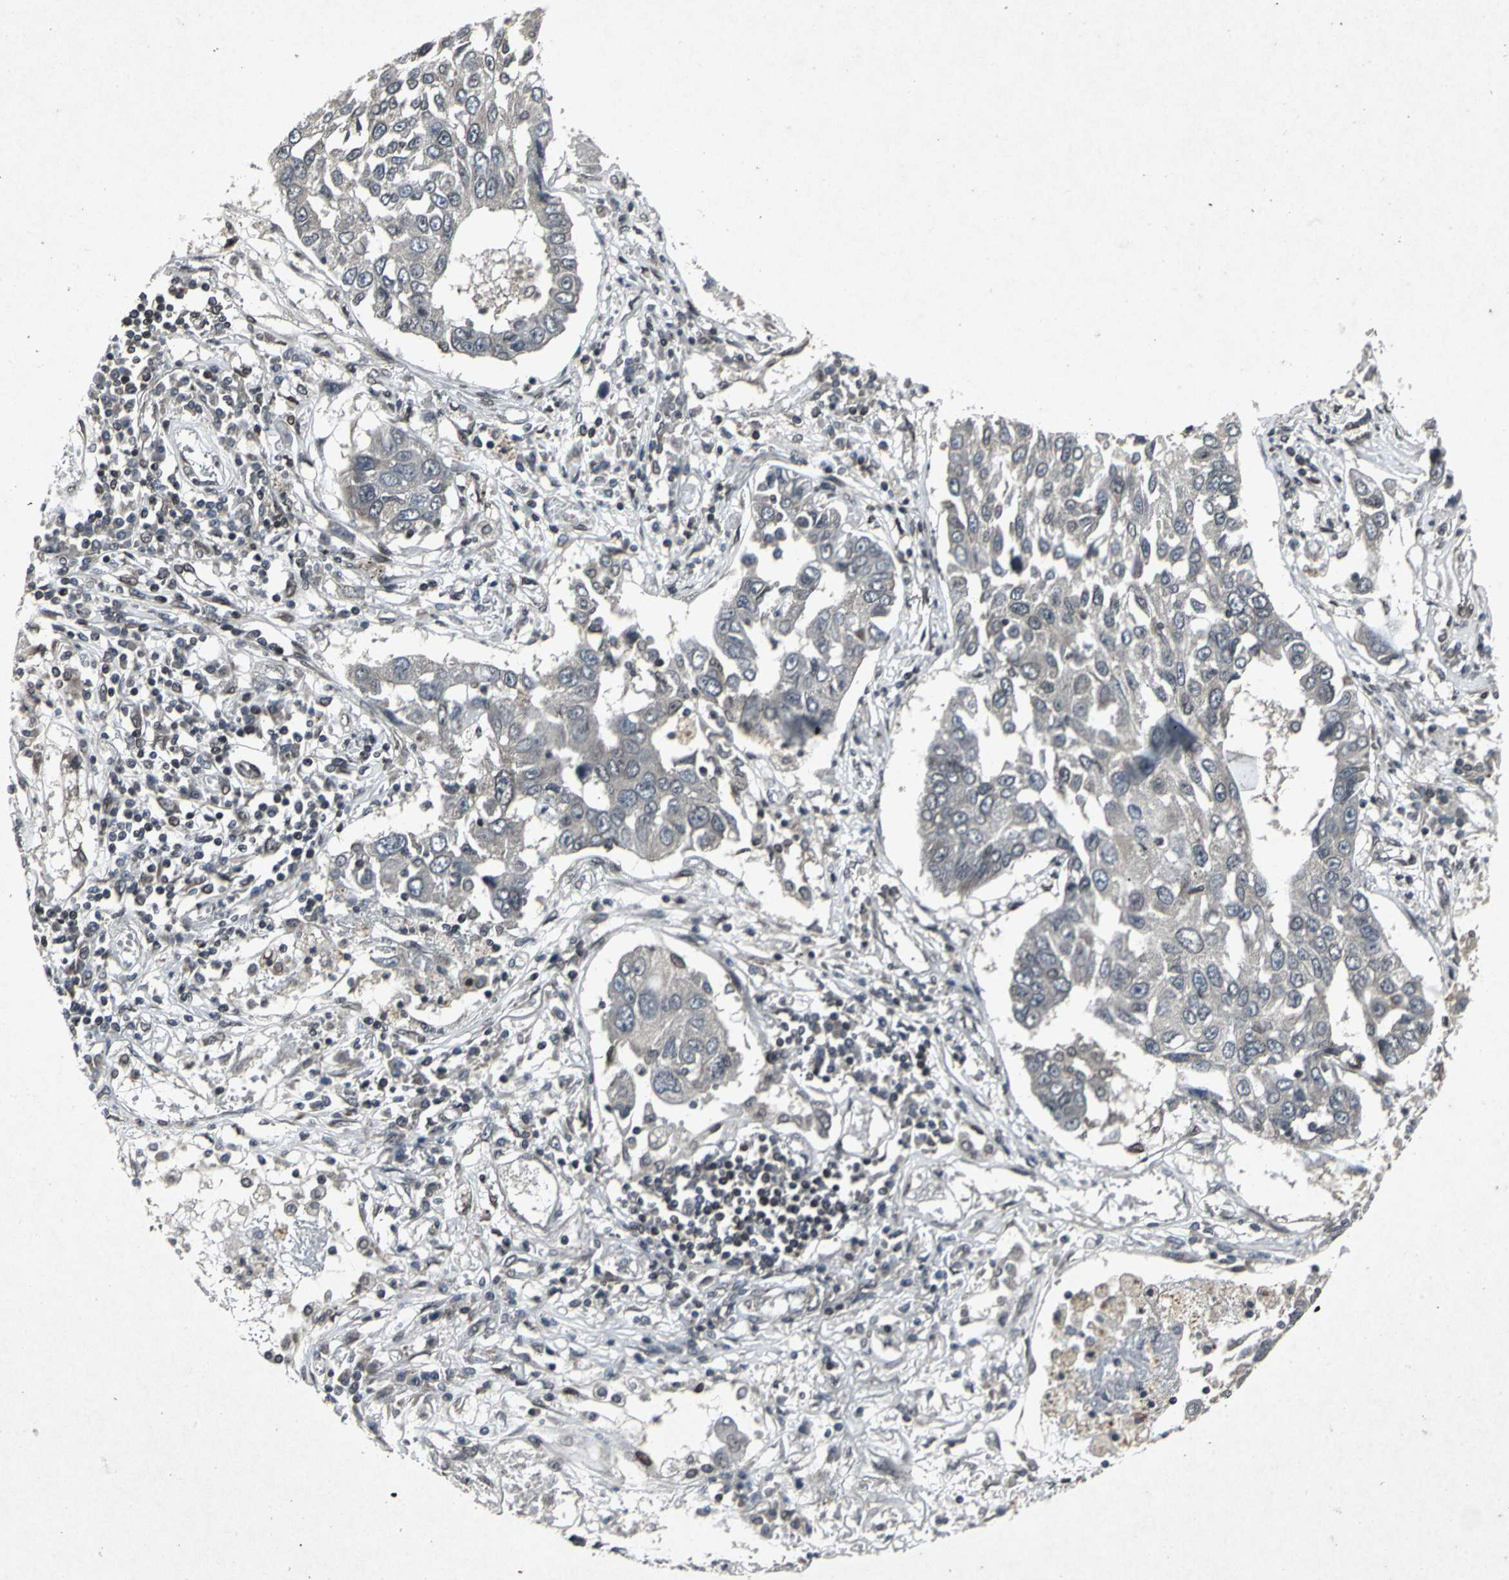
{"staining": {"intensity": "negative", "quantity": "none", "location": "none"}, "tissue": "lung cancer", "cell_type": "Tumor cells", "image_type": "cancer", "snomed": [{"axis": "morphology", "description": "Squamous cell carcinoma, NOS"}, {"axis": "topography", "description": "Lung"}], "caption": "A histopathology image of human squamous cell carcinoma (lung) is negative for staining in tumor cells. Nuclei are stained in blue.", "gene": "SH2B3", "patient": {"sex": "male", "age": 71}}